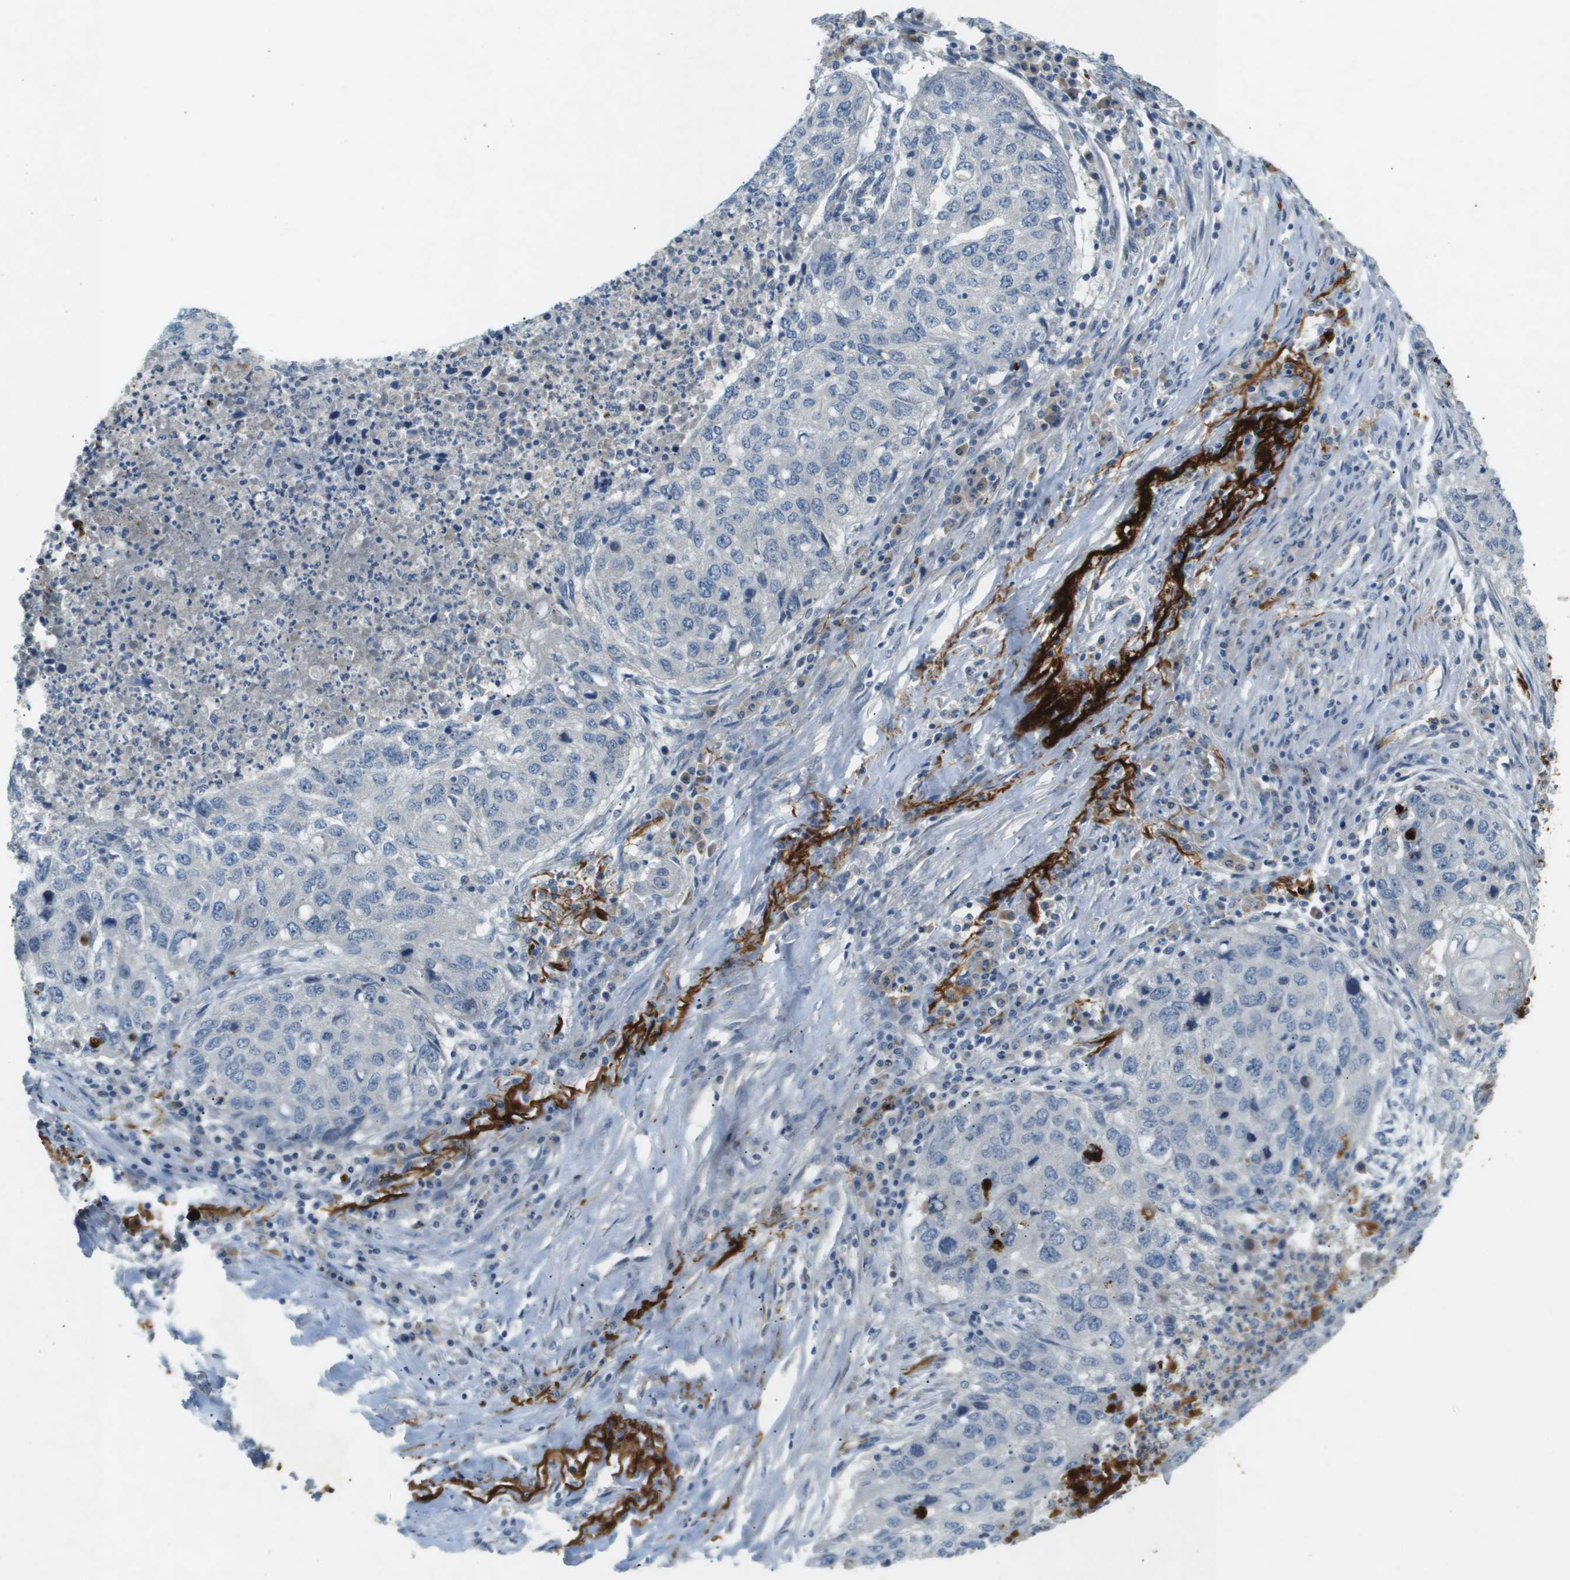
{"staining": {"intensity": "negative", "quantity": "none", "location": "none"}, "tissue": "lung cancer", "cell_type": "Tumor cells", "image_type": "cancer", "snomed": [{"axis": "morphology", "description": "Squamous cell carcinoma, NOS"}, {"axis": "topography", "description": "Lung"}], "caption": "Immunohistochemical staining of human squamous cell carcinoma (lung) shows no significant positivity in tumor cells. The staining is performed using DAB (3,3'-diaminobenzidine) brown chromogen with nuclei counter-stained in using hematoxylin.", "gene": "VTN", "patient": {"sex": "female", "age": 63}}